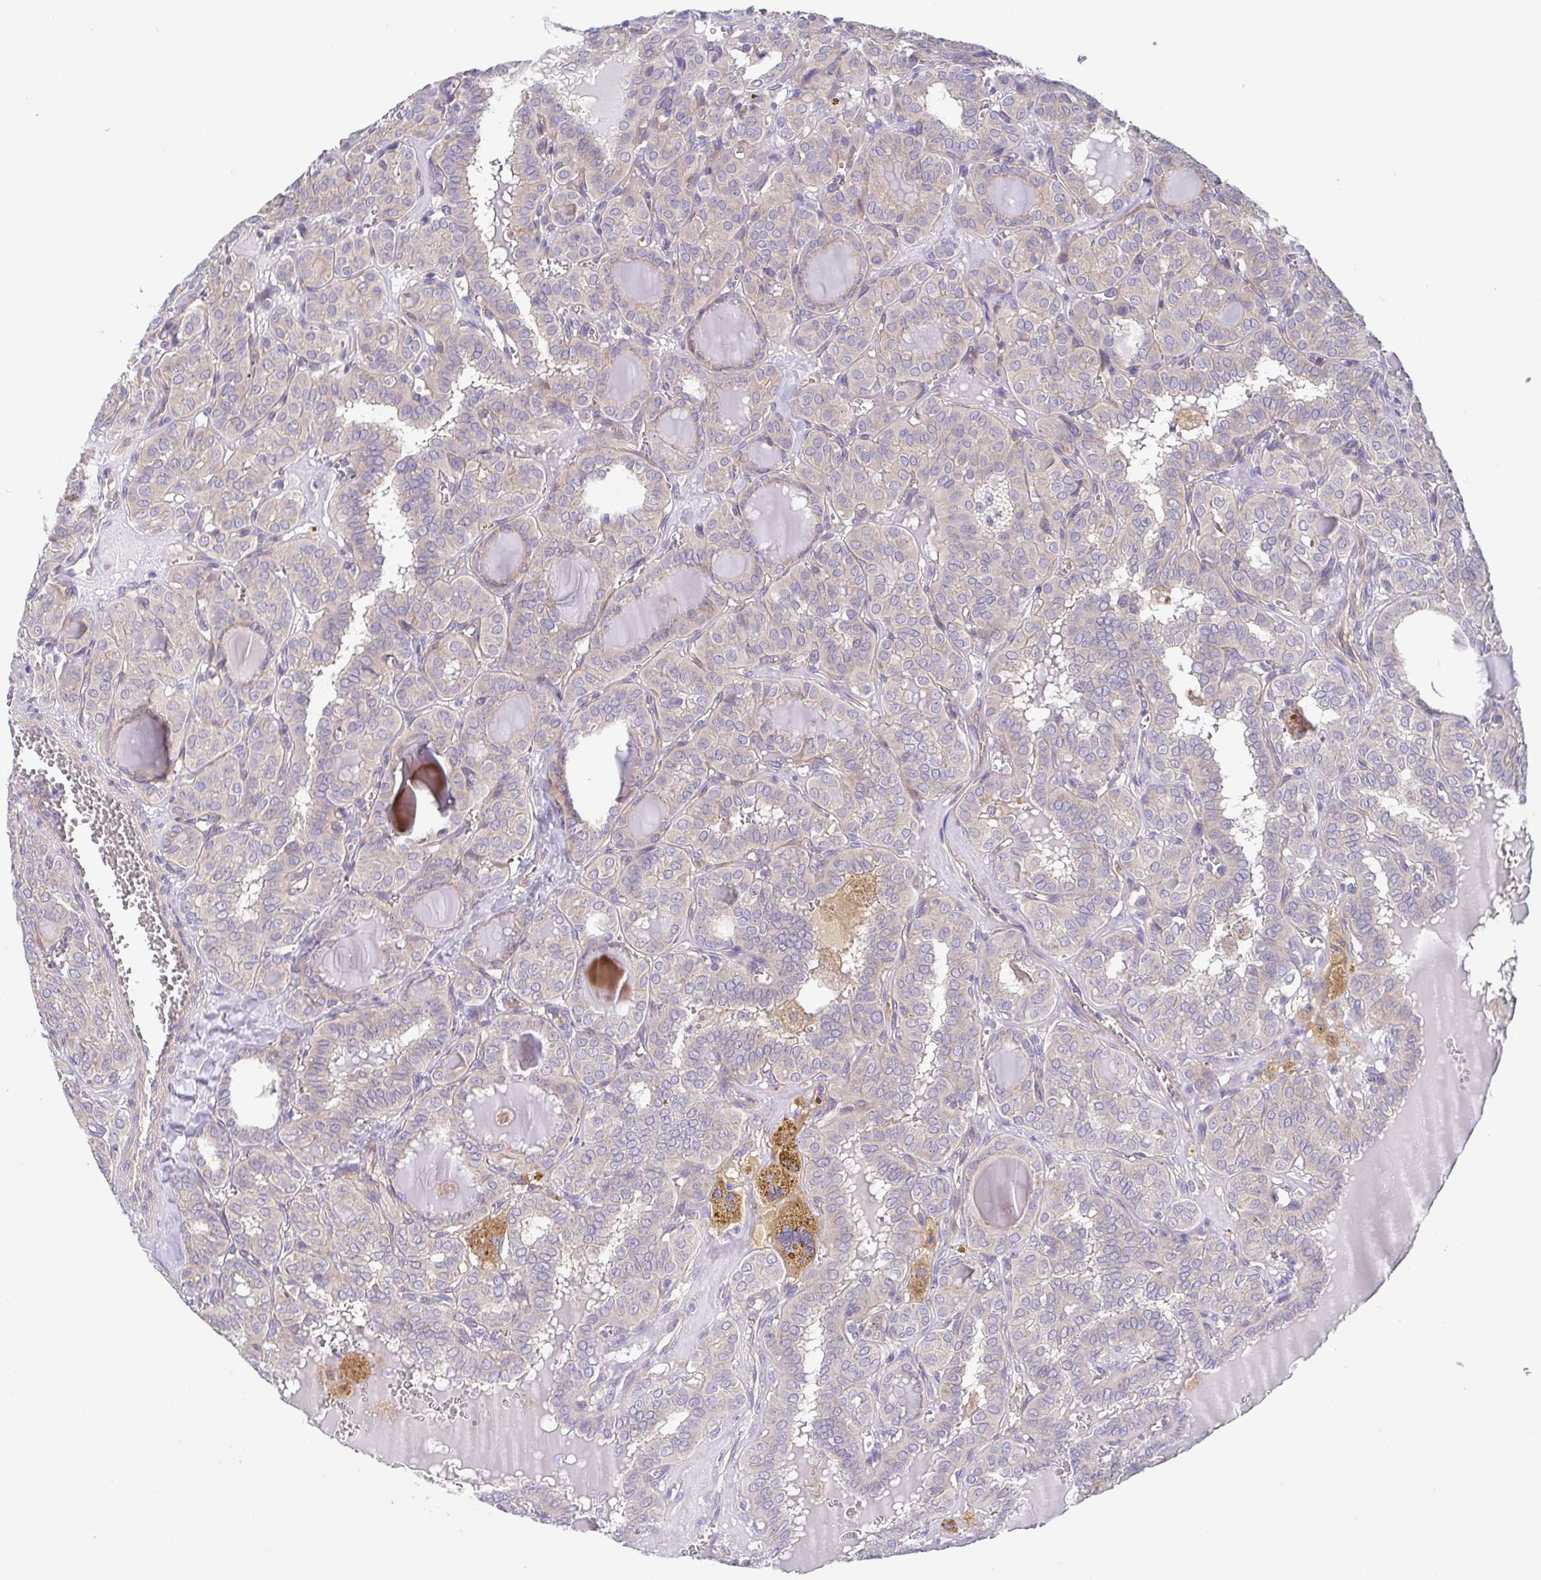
{"staining": {"intensity": "negative", "quantity": "none", "location": "none"}, "tissue": "thyroid cancer", "cell_type": "Tumor cells", "image_type": "cancer", "snomed": [{"axis": "morphology", "description": "Papillary adenocarcinoma, NOS"}, {"axis": "topography", "description": "Thyroid gland"}], "caption": "DAB immunohistochemical staining of human papillary adenocarcinoma (thyroid) demonstrates no significant staining in tumor cells.", "gene": "LMF2", "patient": {"sex": "female", "age": 41}}